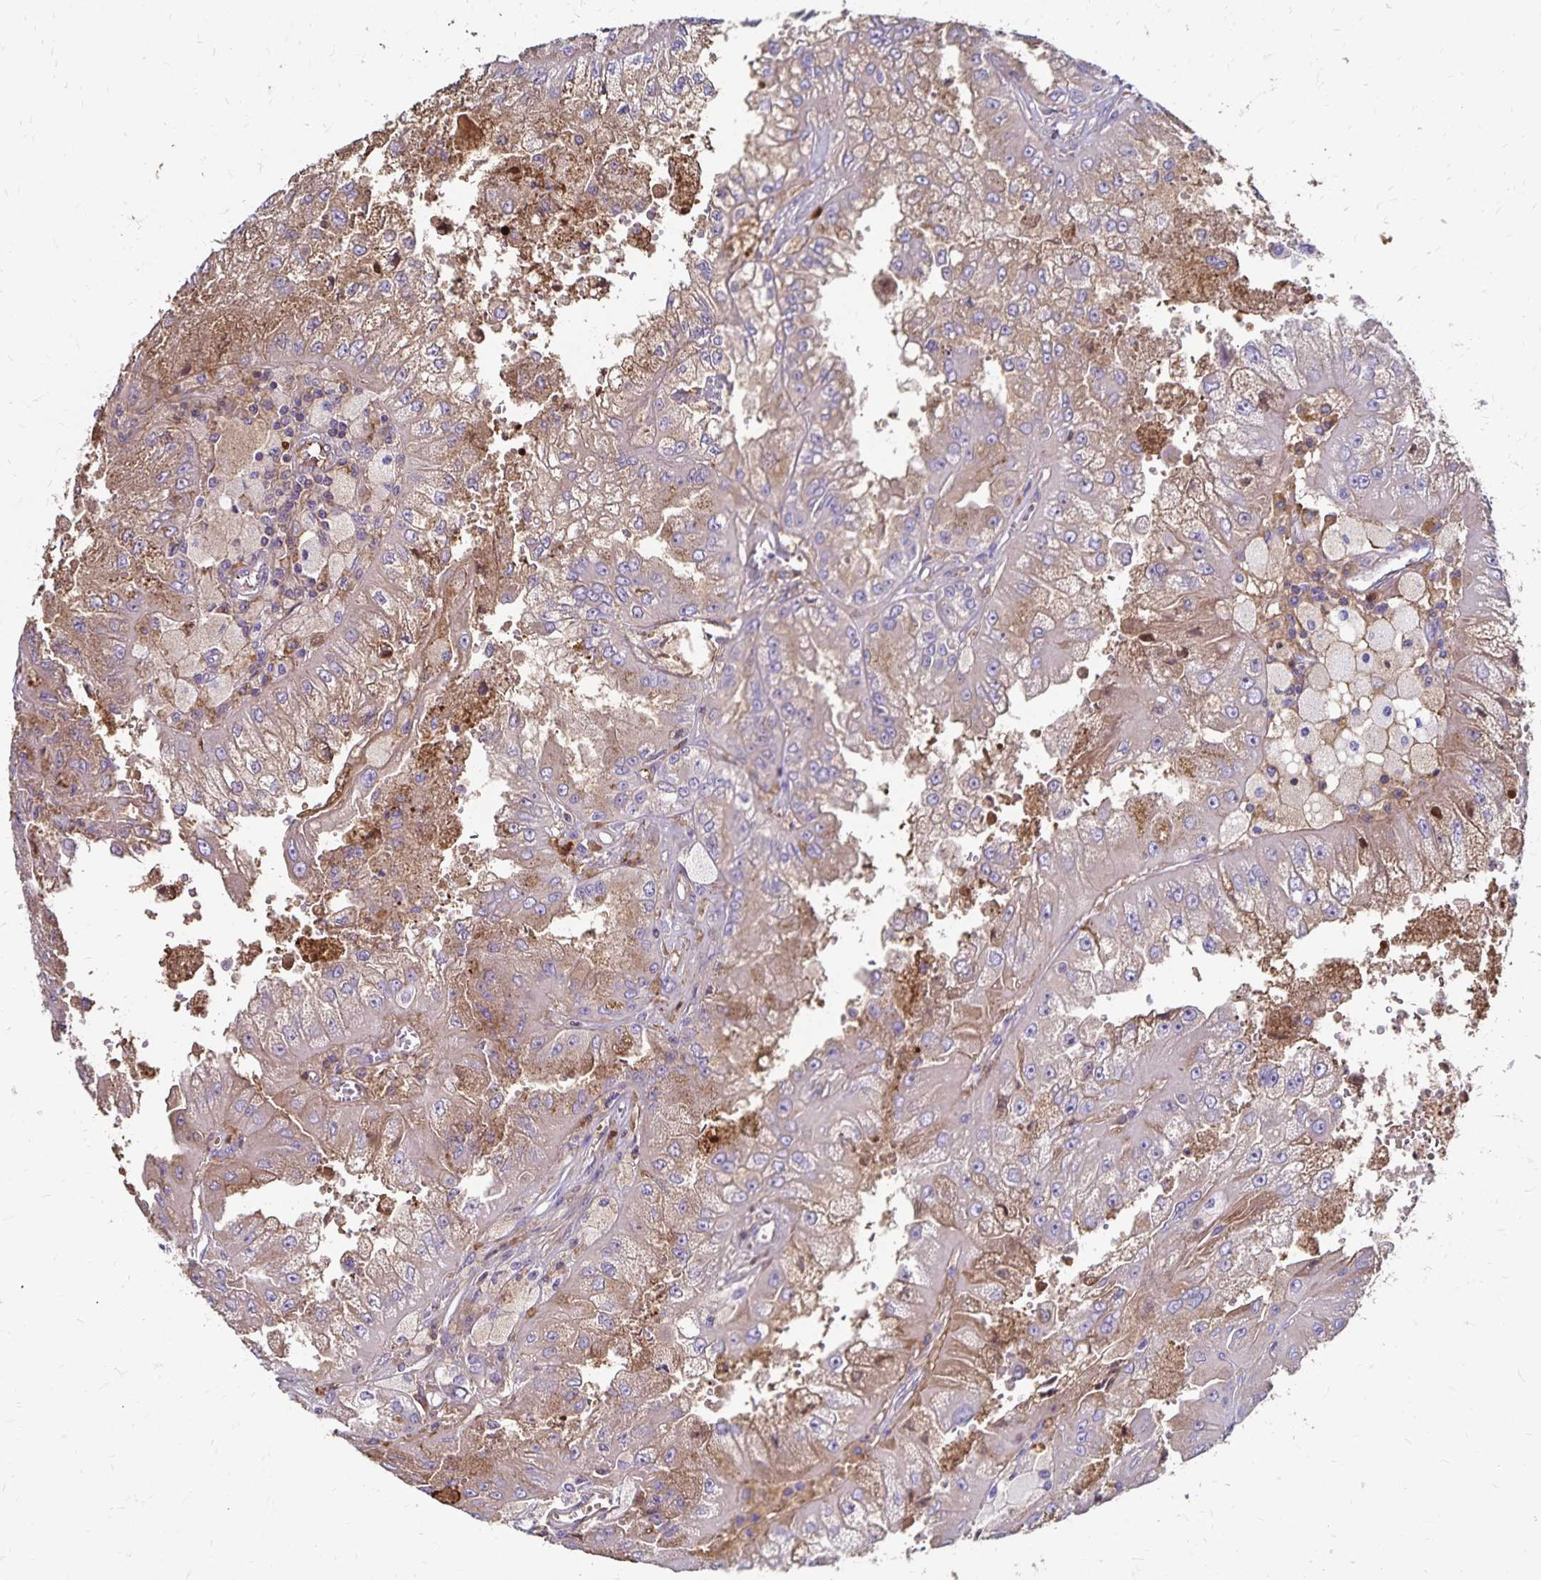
{"staining": {"intensity": "weak", "quantity": "25%-75%", "location": "cytoplasmic/membranous"}, "tissue": "renal cancer", "cell_type": "Tumor cells", "image_type": "cancer", "snomed": [{"axis": "morphology", "description": "Adenocarcinoma, NOS"}, {"axis": "topography", "description": "Kidney"}], "caption": "A micrograph showing weak cytoplasmic/membranous positivity in about 25%-75% of tumor cells in renal cancer, as visualized by brown immunohistochemical staining.", "gene": "PAX5", "patient": {"sex": "male", "age": 58}}